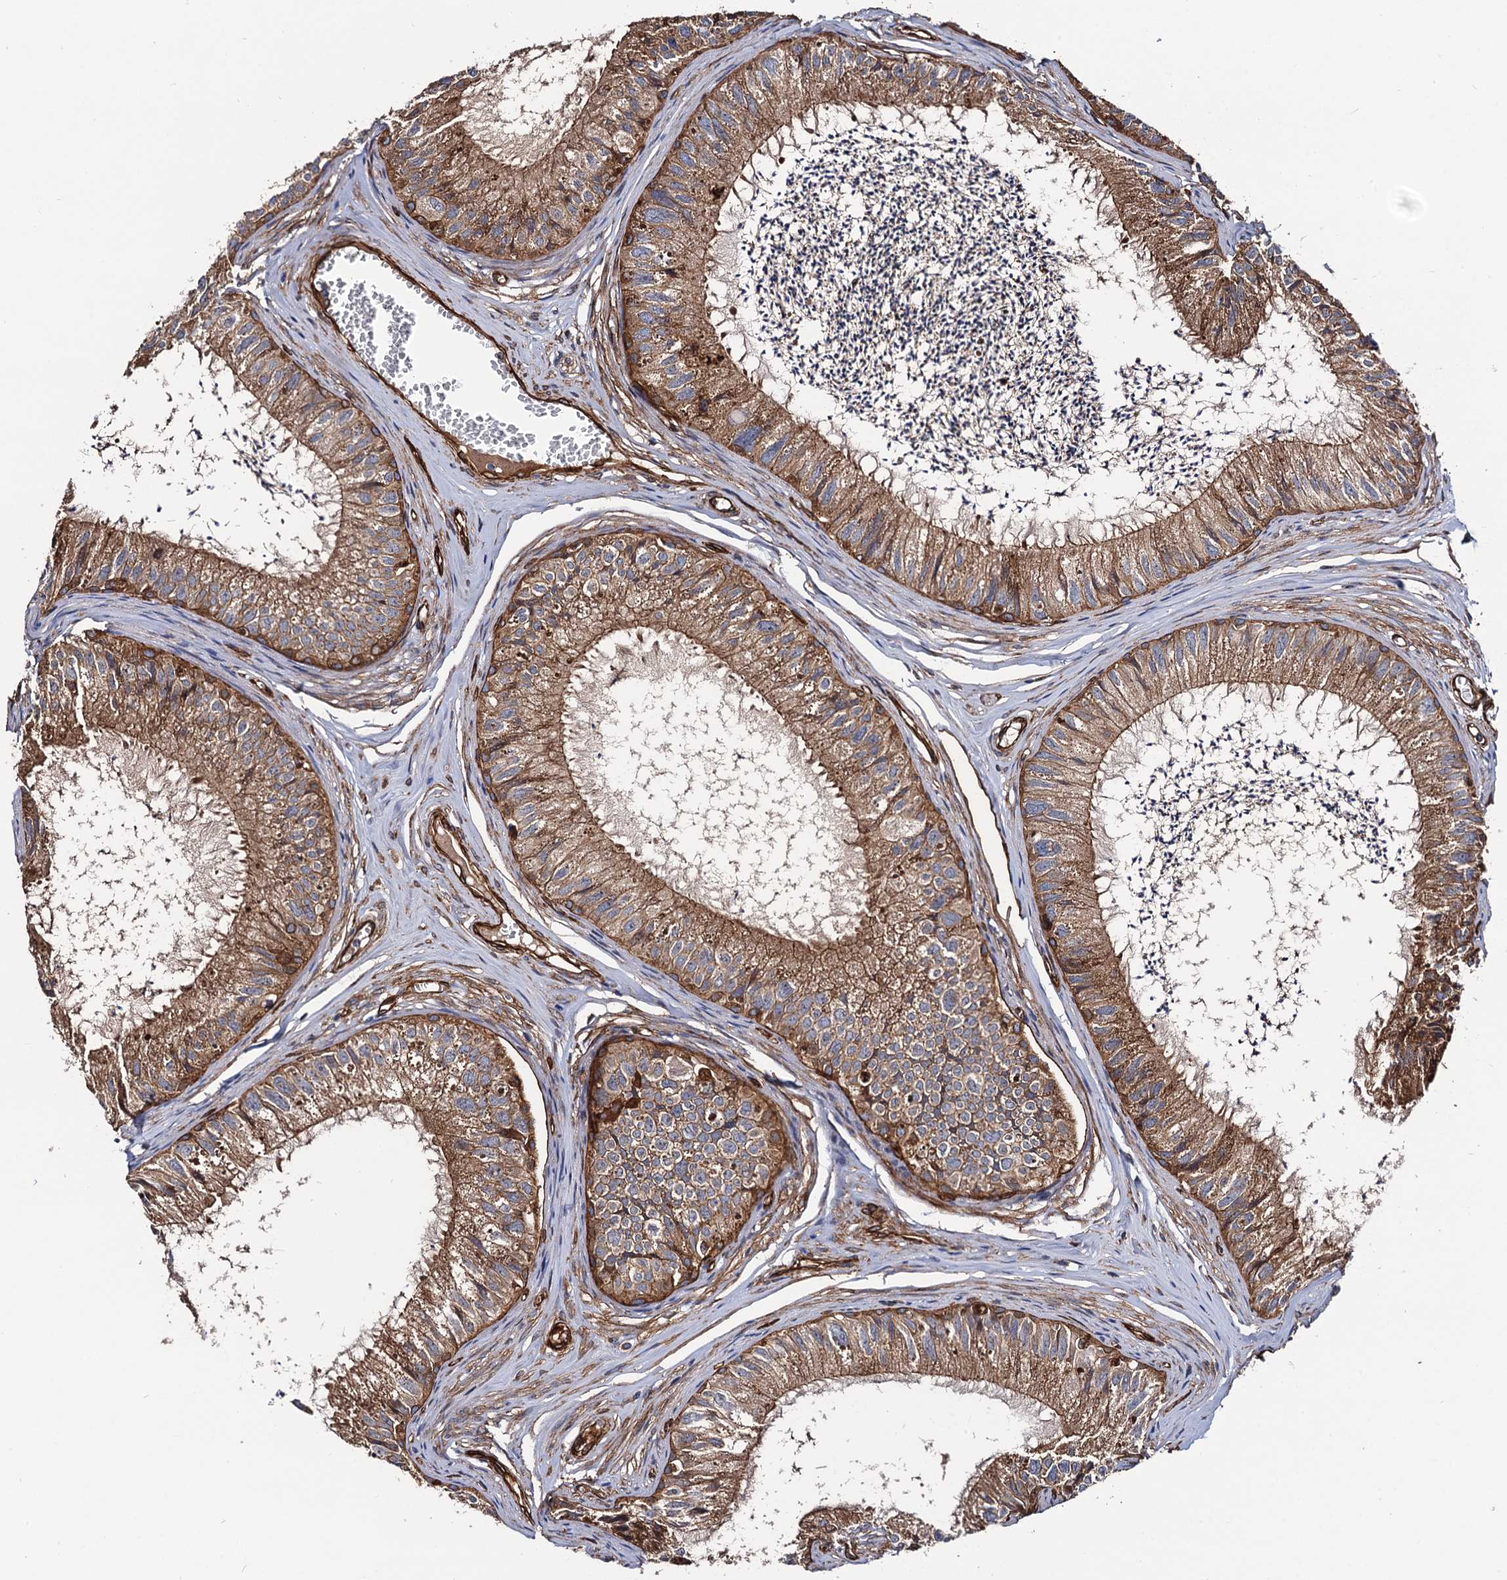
{"staining": {"intensity": "moderate", "quantity": ">75%", "location": "cytoplasmic/membranous"}, "tissue": "epididymis", "cell_type": "Glandular cells", "image_type": "normal", "snomed": [{"axis": "morphology", "description": "Normal tissue, NOS"}, {"axis": "topography", "description": "Epididymis"}], "caption": "Immunohistochemistry staining of benign epididymis, which reveals medium levels of moderate cytoplasmic/membranous positivity in approximately >75% of glandular cells indicating moderate cytoplasmic/membranous protein positivity. The staining was performed using DAB (brown) for protein detection and nuclei were counterstained in hematoxylin (blue).", "gene": "CIP2A", "patient": {"sex": "male", "age": 79}}